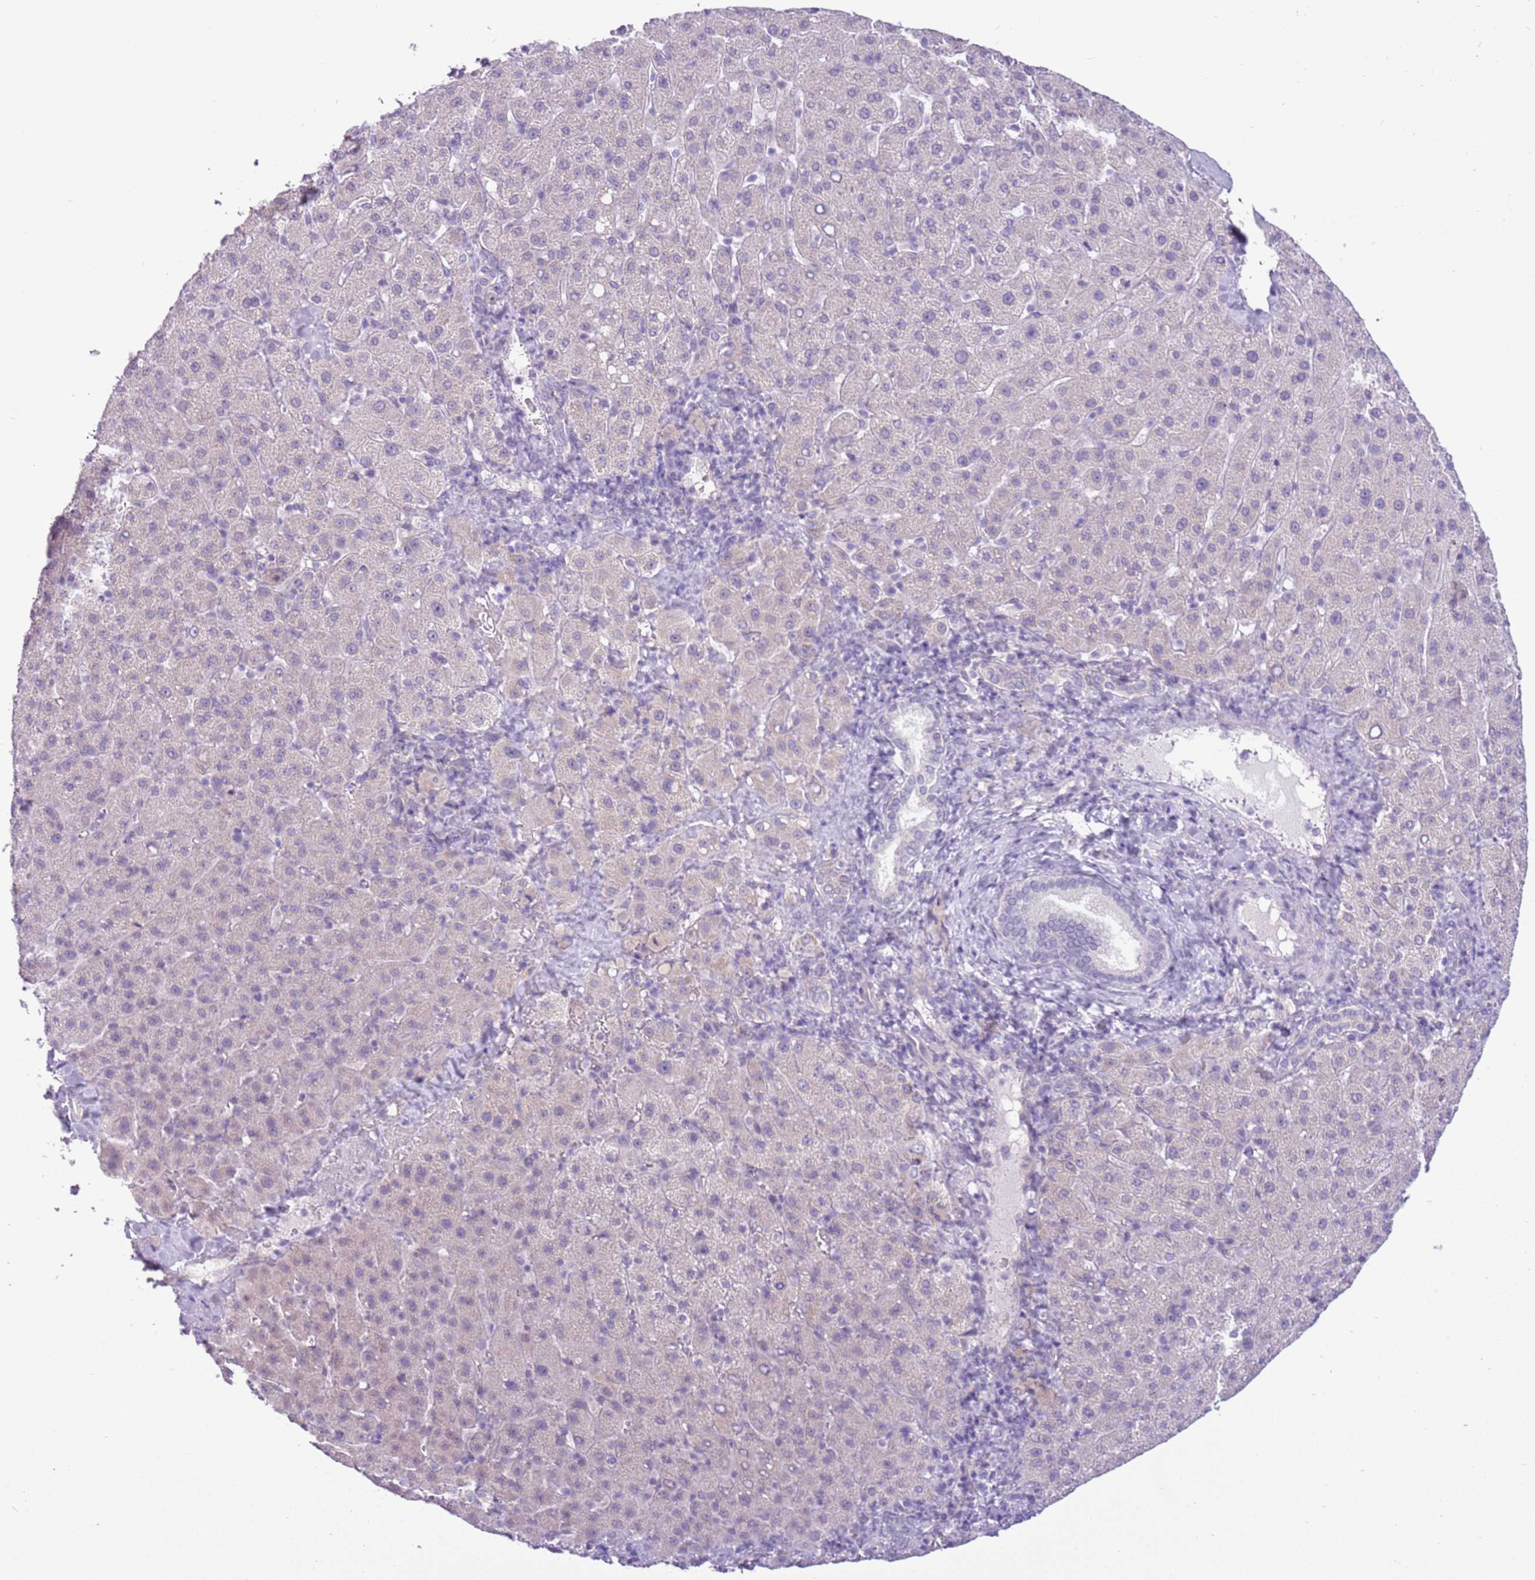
{"staining": {"intensity": "negative", "quantity": "none", "location": "none"}, "tissue": "liver cancer", "cell_type": "Tumor cells", "image_type": "cancer", "snomed": [{"axis": "morphology", "description": "Carcinoma, Hepatocellular, NOS"}, {"axis": "topography", "description": "Liver"}], "caption": "Immunohistochemistry (IHC) of human liver hepatocellular carcinoma exhibits no expression in tumor cells.", "gene": "FAM120C", "patient": {"sex": "female", "age": 58}}